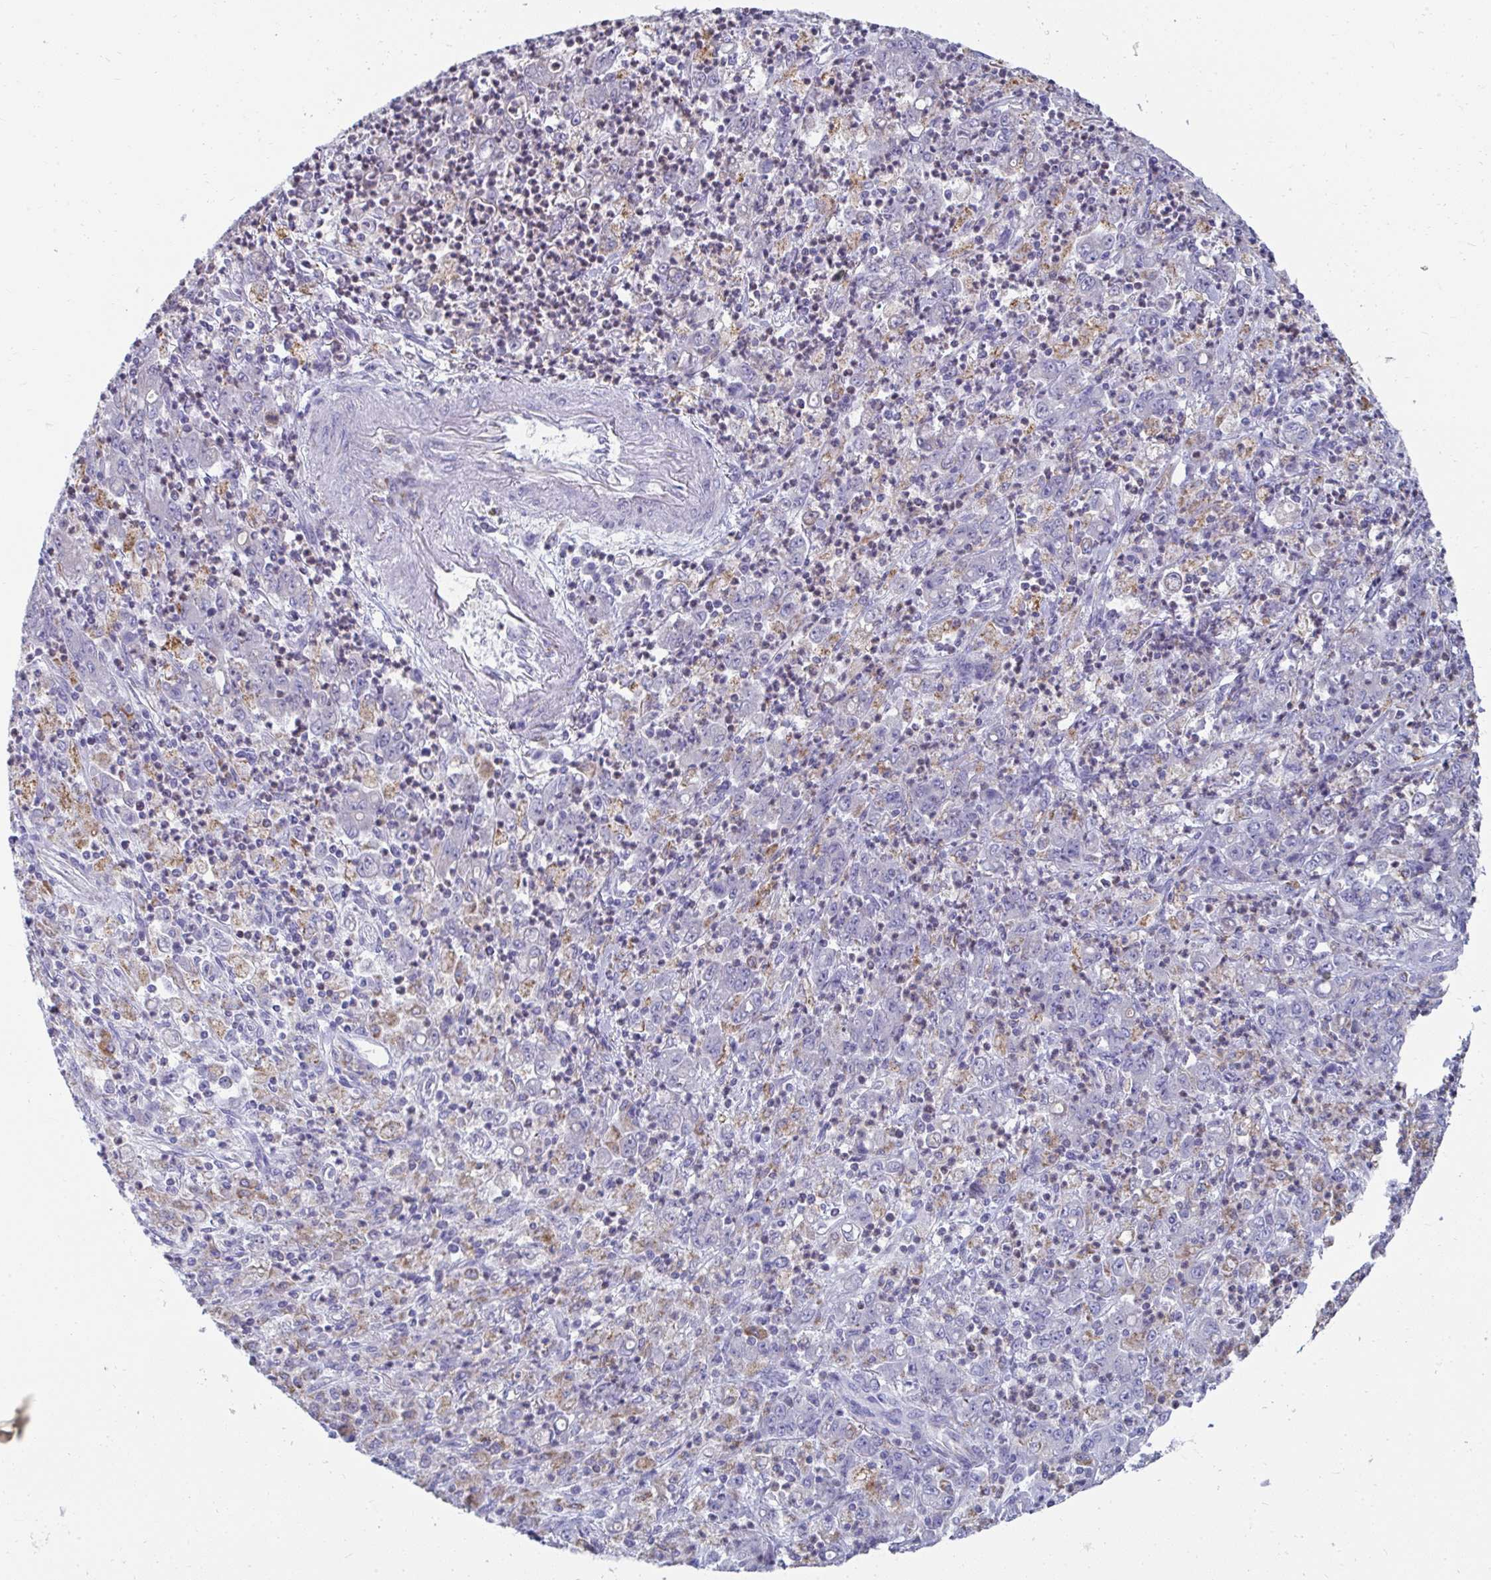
{"staining": {"intensity": "negative", "quantity": "none", "location": "none"}, "tissue": "stomach cancer", "cell_type": "Tumor cells", "image_type": "cancer", "snomed": [{"axis": "morphology", "description": "Adenocarcinoma, NOS"}, {"axis": "topography", "description": "Stomach, lower"}], "caption": "Adenocarcinoma (stomach) was stained to show a protein in brown. There is no significant staining in tumor cells.", "gene": "MGAM2", "patient": {"sex": "female", "age": 71}}